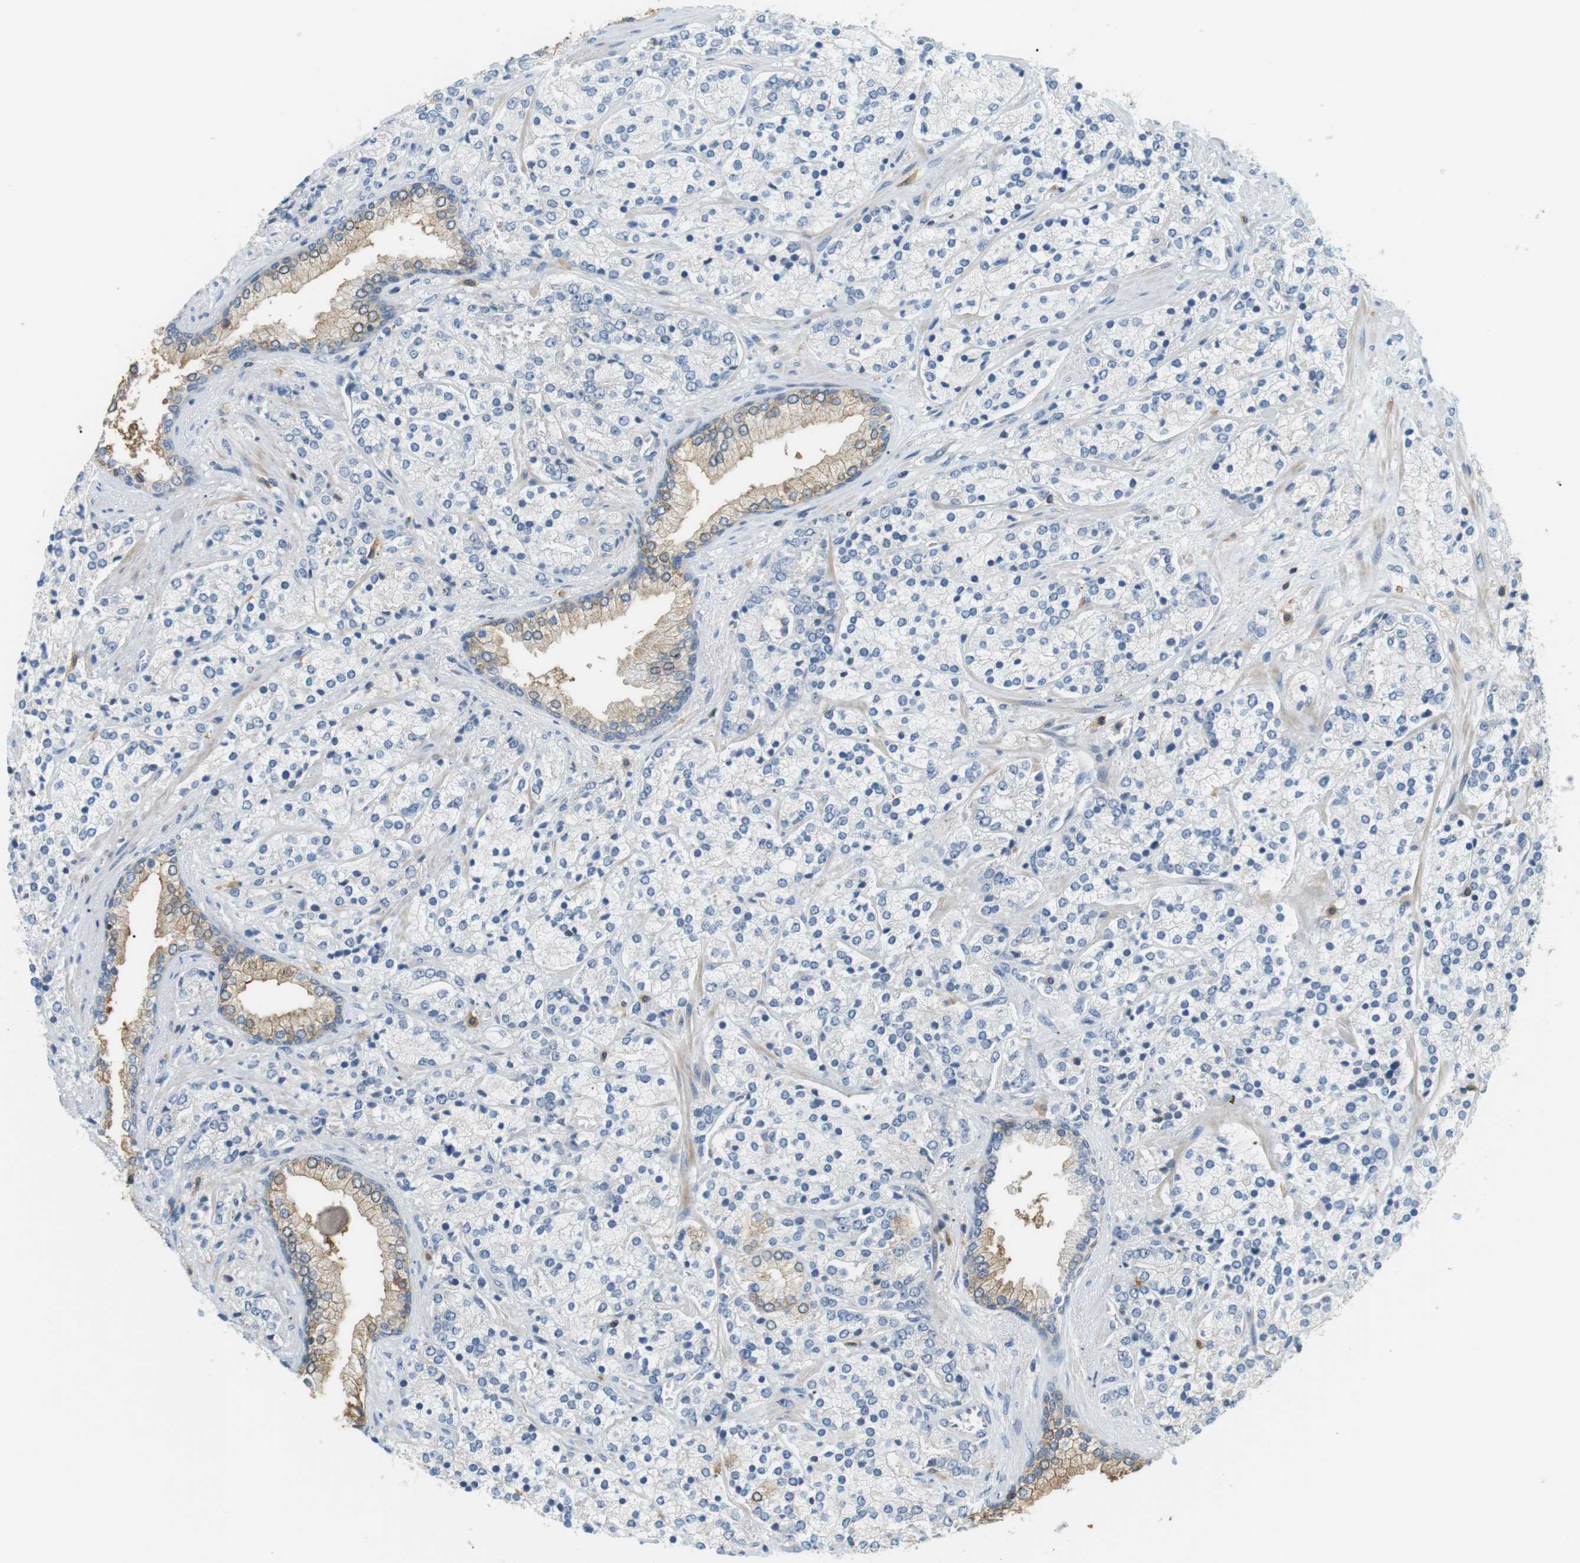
{"staining": {"intensity": "negative", "quantity": "none", "location": "none"}, "tissue": "prostate cancer", "cell_type": "Tumor cells", "image_type": "cancer", "snomed": [{"axis": "morphology", "description": "Adenocarcinoma, High grade"}, {"axis": "topography", "description": "Prostate"}], "caption": "DAB immunohistochemical staining of human adenocarcinoma (high-grade) (prostate) exhibits no significant expression in tumor cells.", "gene": "P2RY1", "patient": {"sex": "male", "age": 71}}